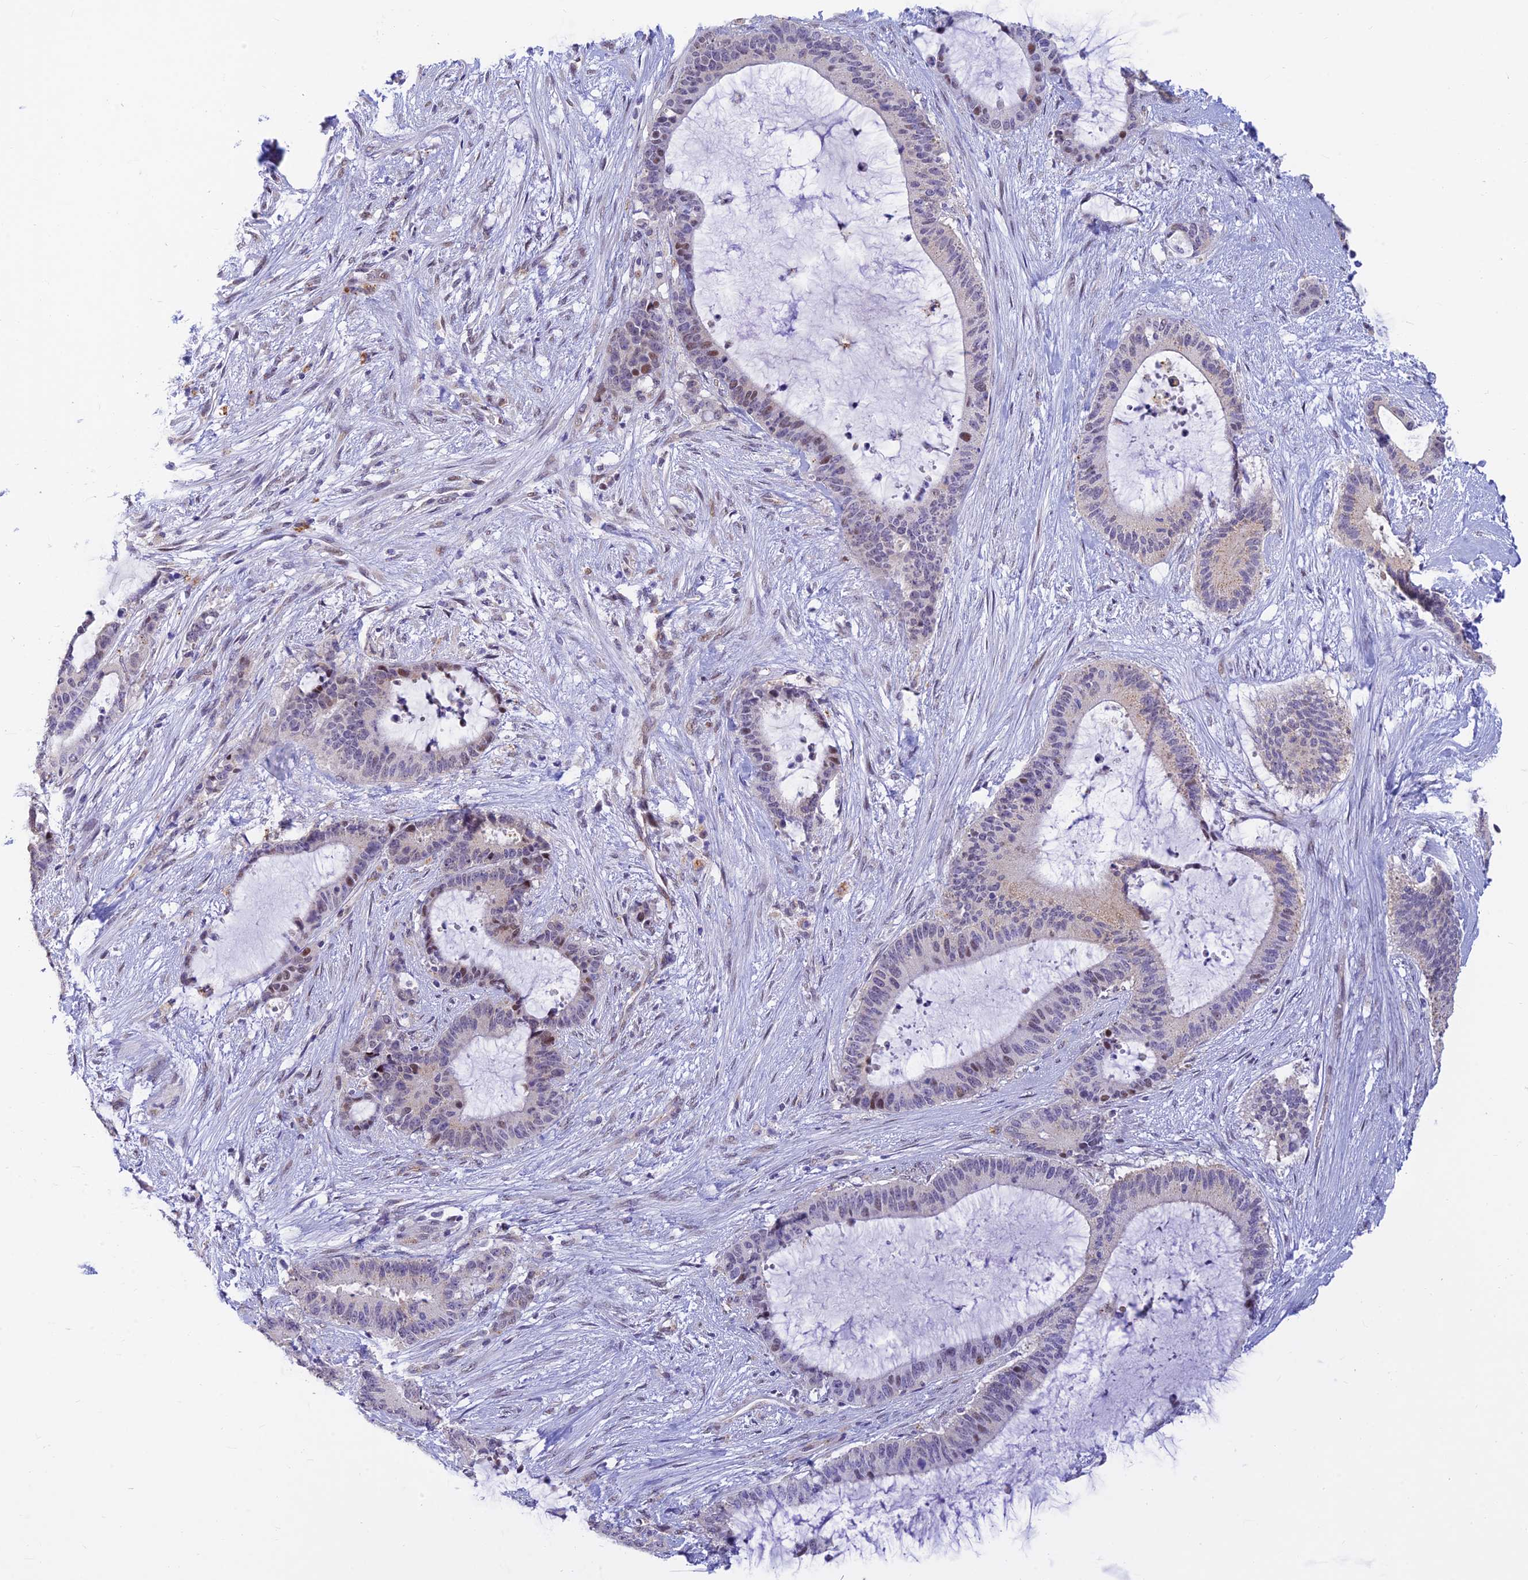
{"staining": {"intensity": "moderate", "quantity": "<25%", "location": "nuclear"}, "tissue": "liver cancer", "cell_type": "Tumor cells", "image_type": "cancer", "snomed": [{"axis": "morphology", "description": "Normal tissue, NOS"}, {"axis": "morphology", "description": "Cholangiocarcinoma"}, {"axis": "topography", "description": "Liver"}, {"axis": "topography", "description": "Peripheral nerve tissue"}], "caption": "Liver cholangiocarcinoma was stained to show a protein in brown. There is low levels of moderate nuclear staining in about <25% of tumor cells.", "gene": "INKA1", "patient": {"sex": "female", "age": 73}}